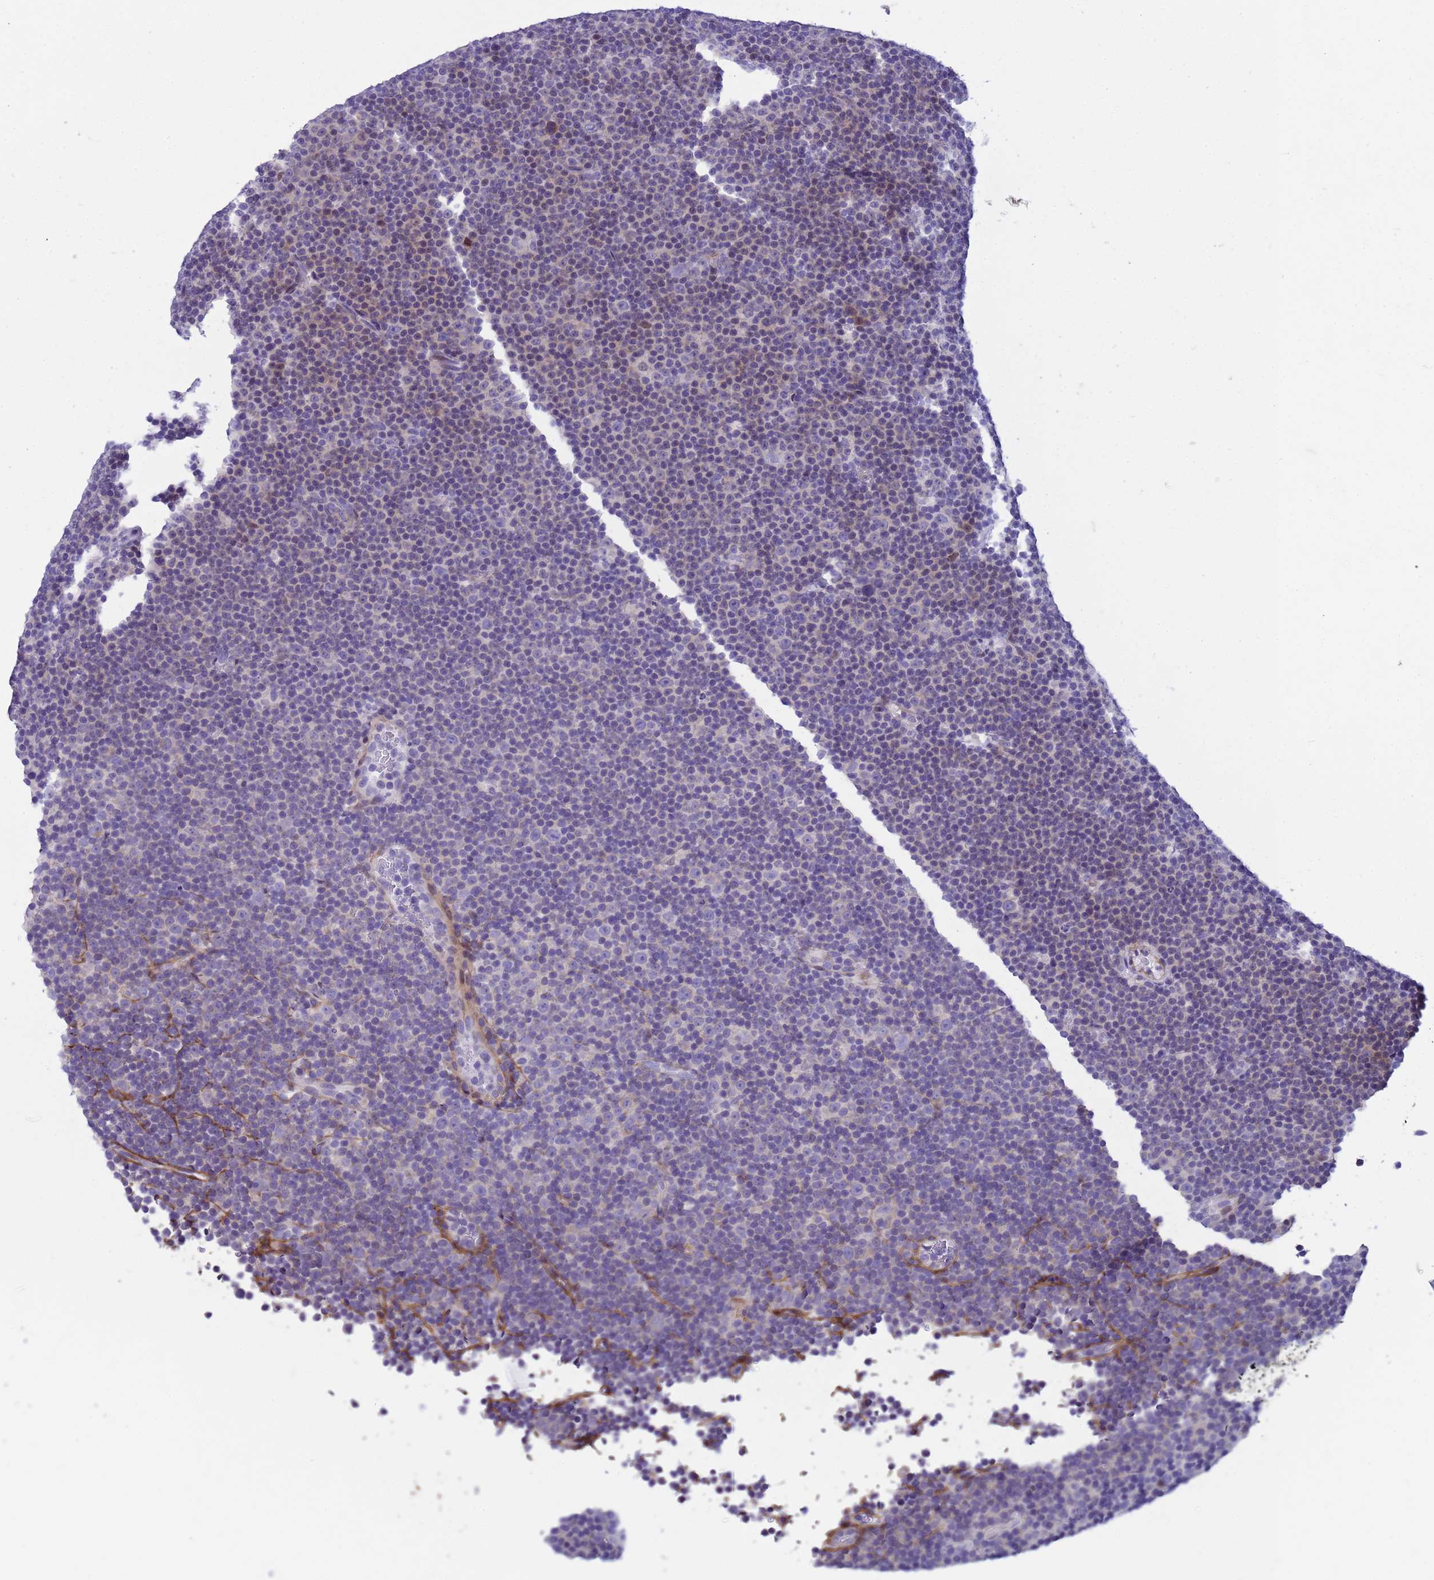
{"staining": {"intensity": "negative", "quantity": "none", "location": "none"}, "tissue": "lymphoma", "cell_type": "Tumor cells", "image_type": "cancer", "snomed": [{"axis": "morphology", "description": "Malignant lymphoma, non-Hodgkin's type, Low grade"}, {"axis": "topography", "description": "Lymph node"}], "caption": "Tumor cells are negative for brown protein staining in malignant lymphoma, non-Hodgkin's type (low-grade). Brightfield microscopy of IHC stained with DAB (3,3'-diaminobenzidine) (brown) and hematoxylin (blue), captured at high magnification.", "gene": "P2RX7", "patient": {"sex": "female", "age": 67}}